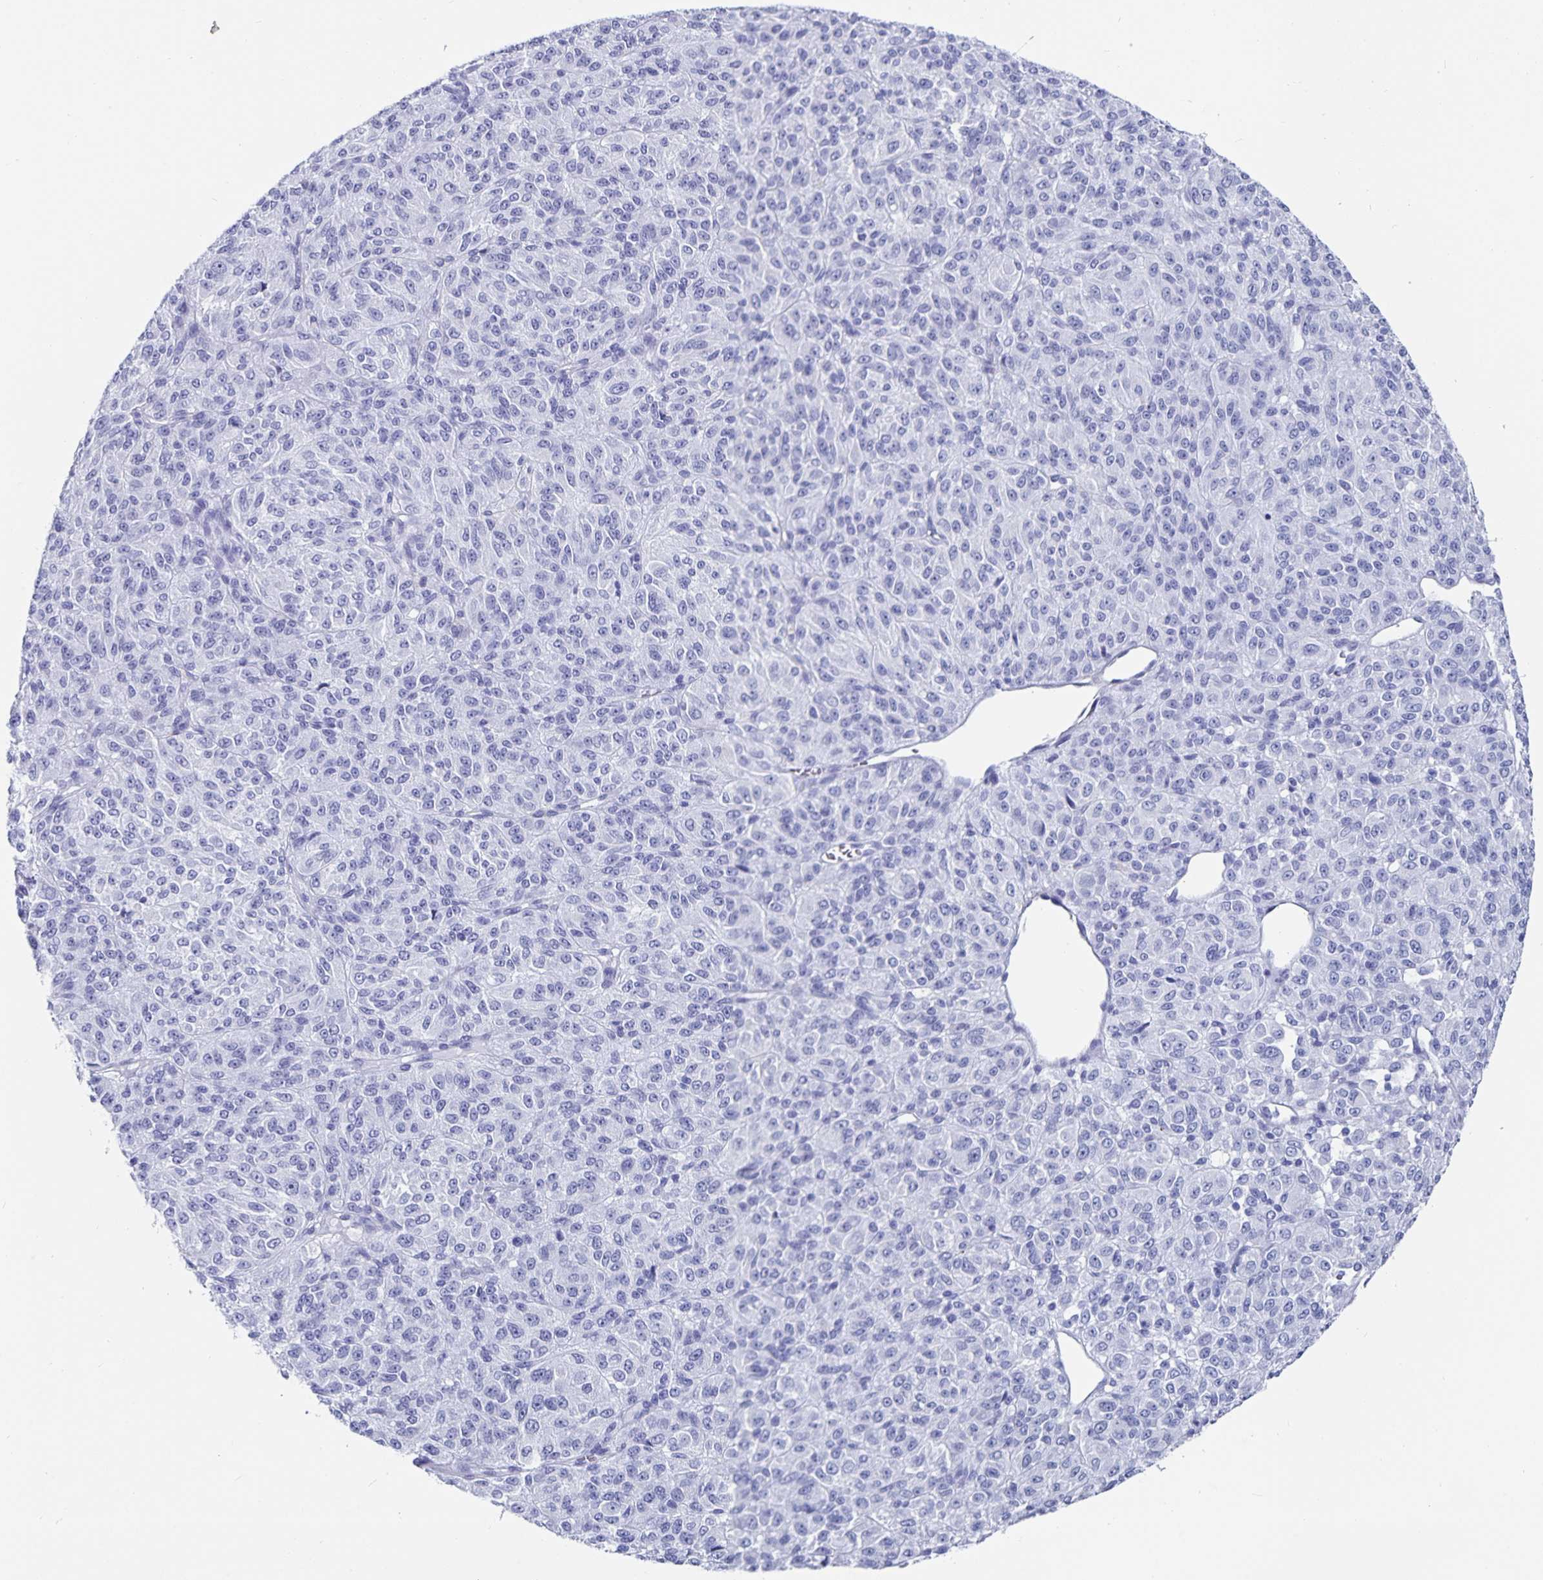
{"staining": {"intensity": "negative", "quantity": "none", "location": "none"}, "tissue": "melanoma", "cell_type": "Tumor cells", "image_type": "cancer", "snomed": [{"axis": "morphology", "description": "Malignant melanoma, Metastatic site"}, {"axis": "topography", "description": "Brain"}], "caption": "There is no significant staining in tumor cells of malignant melanoma (metastatic site).", "gene": "C19orf73", "patient": {"sex": "female", "age": 56}}